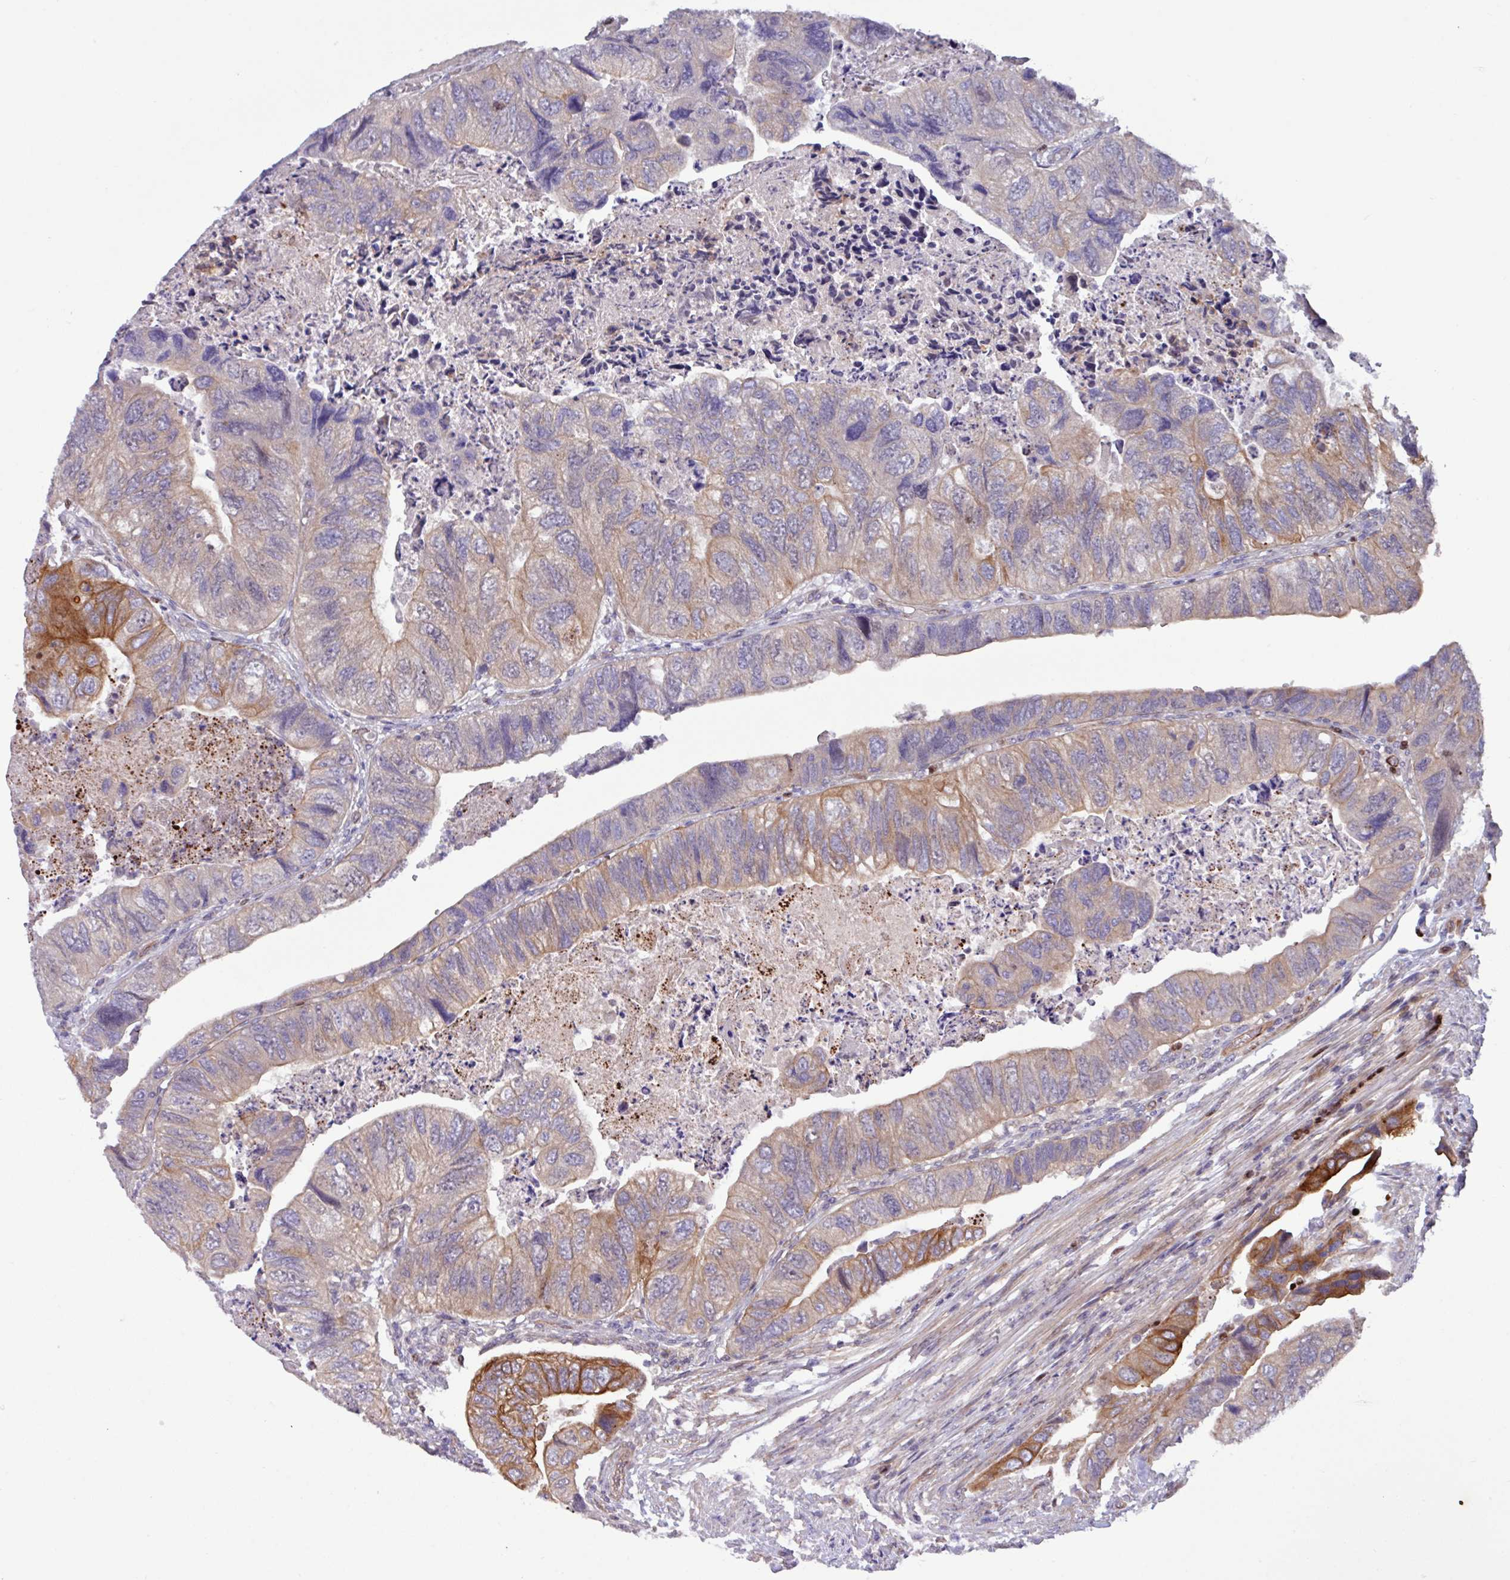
{"staining": {"intensity": "strong", "quantity": "<25%", "location": "cytoplasmic/membranous"}, "tissue": "colorectal cancer", "cell_type": "Tumor cells", "image_type": "cancer", "snomed": [{"axis": "morphology", "description": "Adenocarcinoma, NOS"}, {"axis": "topography", "description": "Rectum"}], "caption": "A brown stain highlights strong cytoplasmic/membranous expression of a protein in human colorectal cancer (adenocarcinoma) tumor cells.", "gene": "CNTRL", "patient": {"sex": "male", "age": 63}}